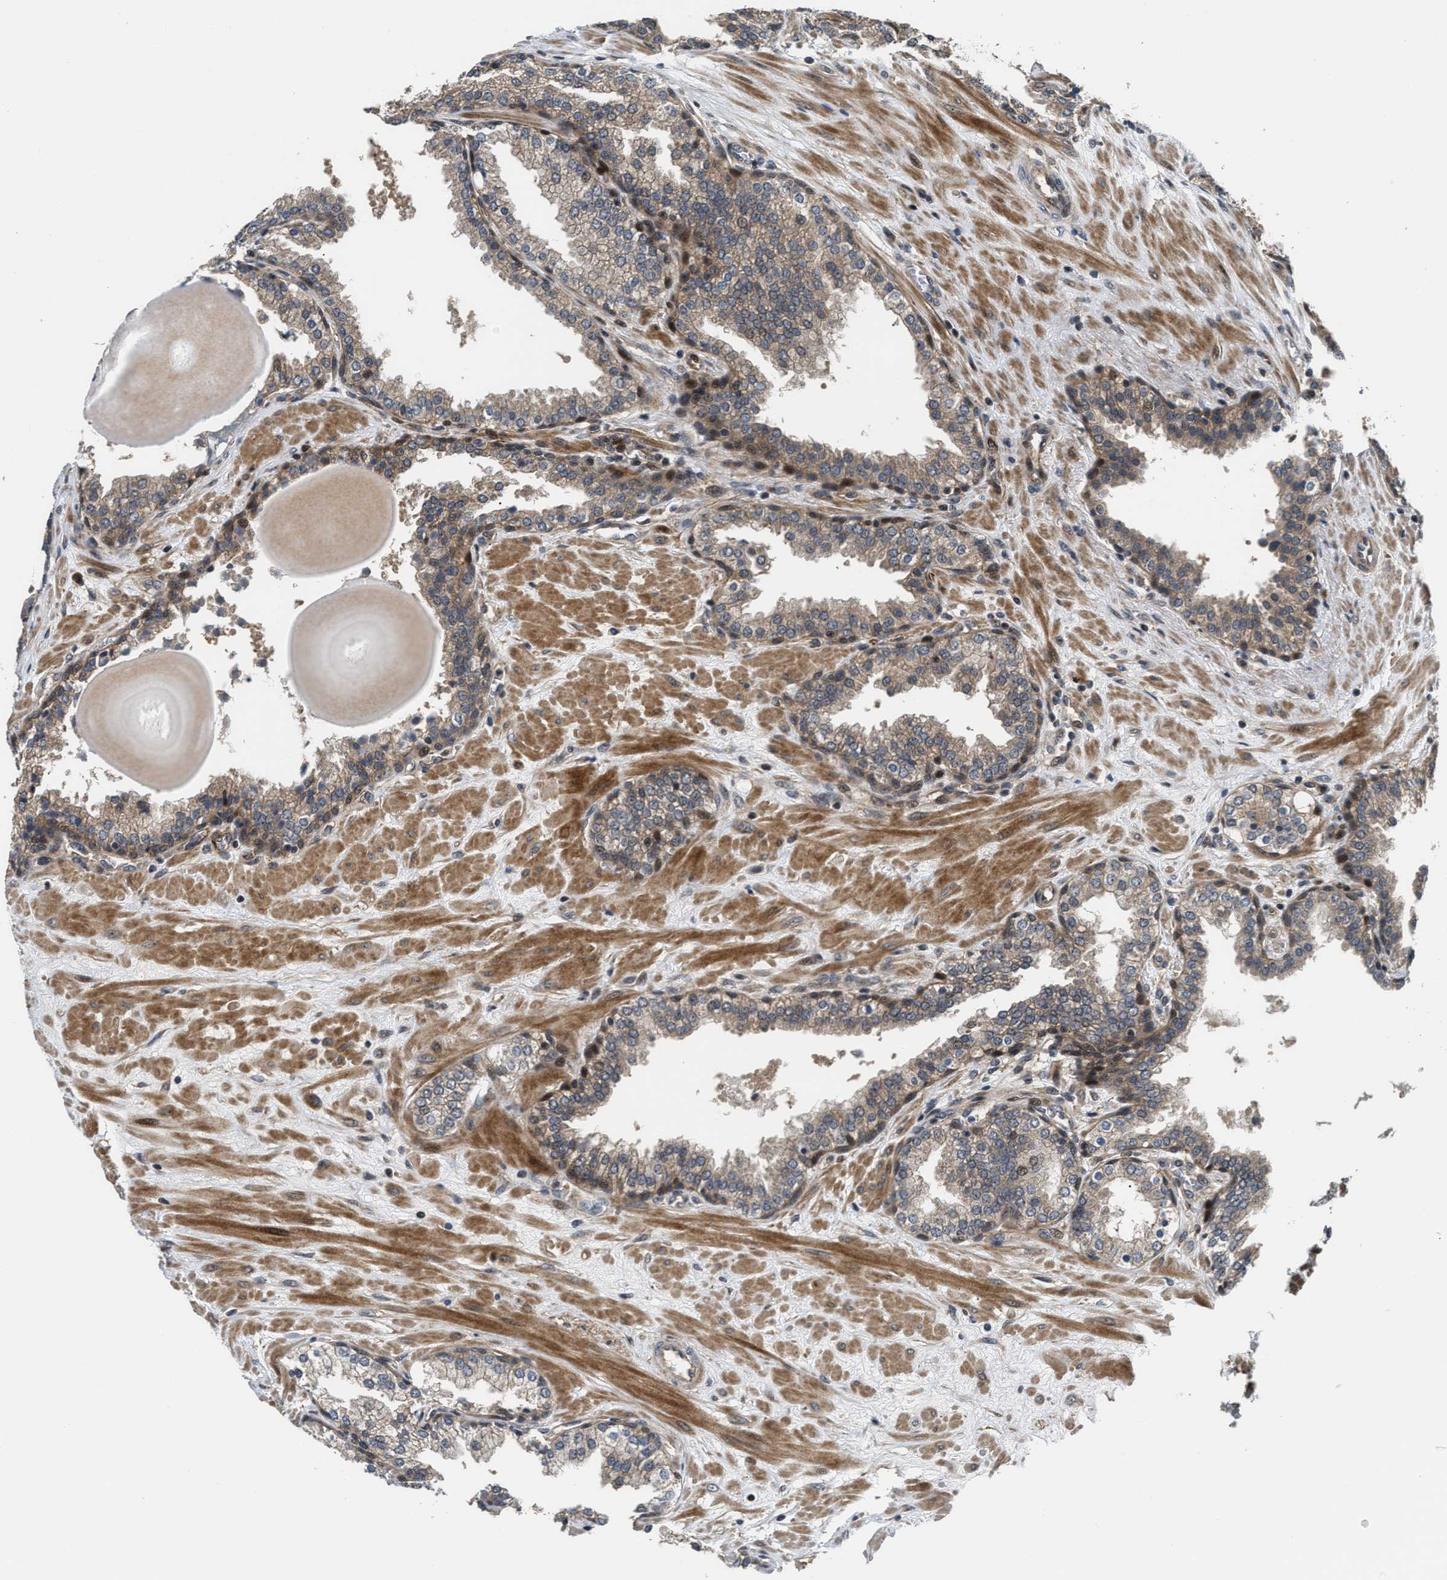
{"staining": {"intensity": "moderate", "quantity": ">75%", "location": "cytoplasmic/membranous"}, "tissue": "prostate", "cell_type": "Glandular cells", "image_type": "normal", "snomed": [{"axis": "morphology", "description": "Normal tissue, NOS"}, {"axis": "topography", "description": "Prostate"}], "caption": "This histopathology image displays immunohistochemistry (IHC) staining of benign prostate, with medium moderate cytoplasmic/membranous positivity in approximately >75% of glandular cells.", "gene": "ALDH3A2", "patient": {"sex": "male", "age": 51}}